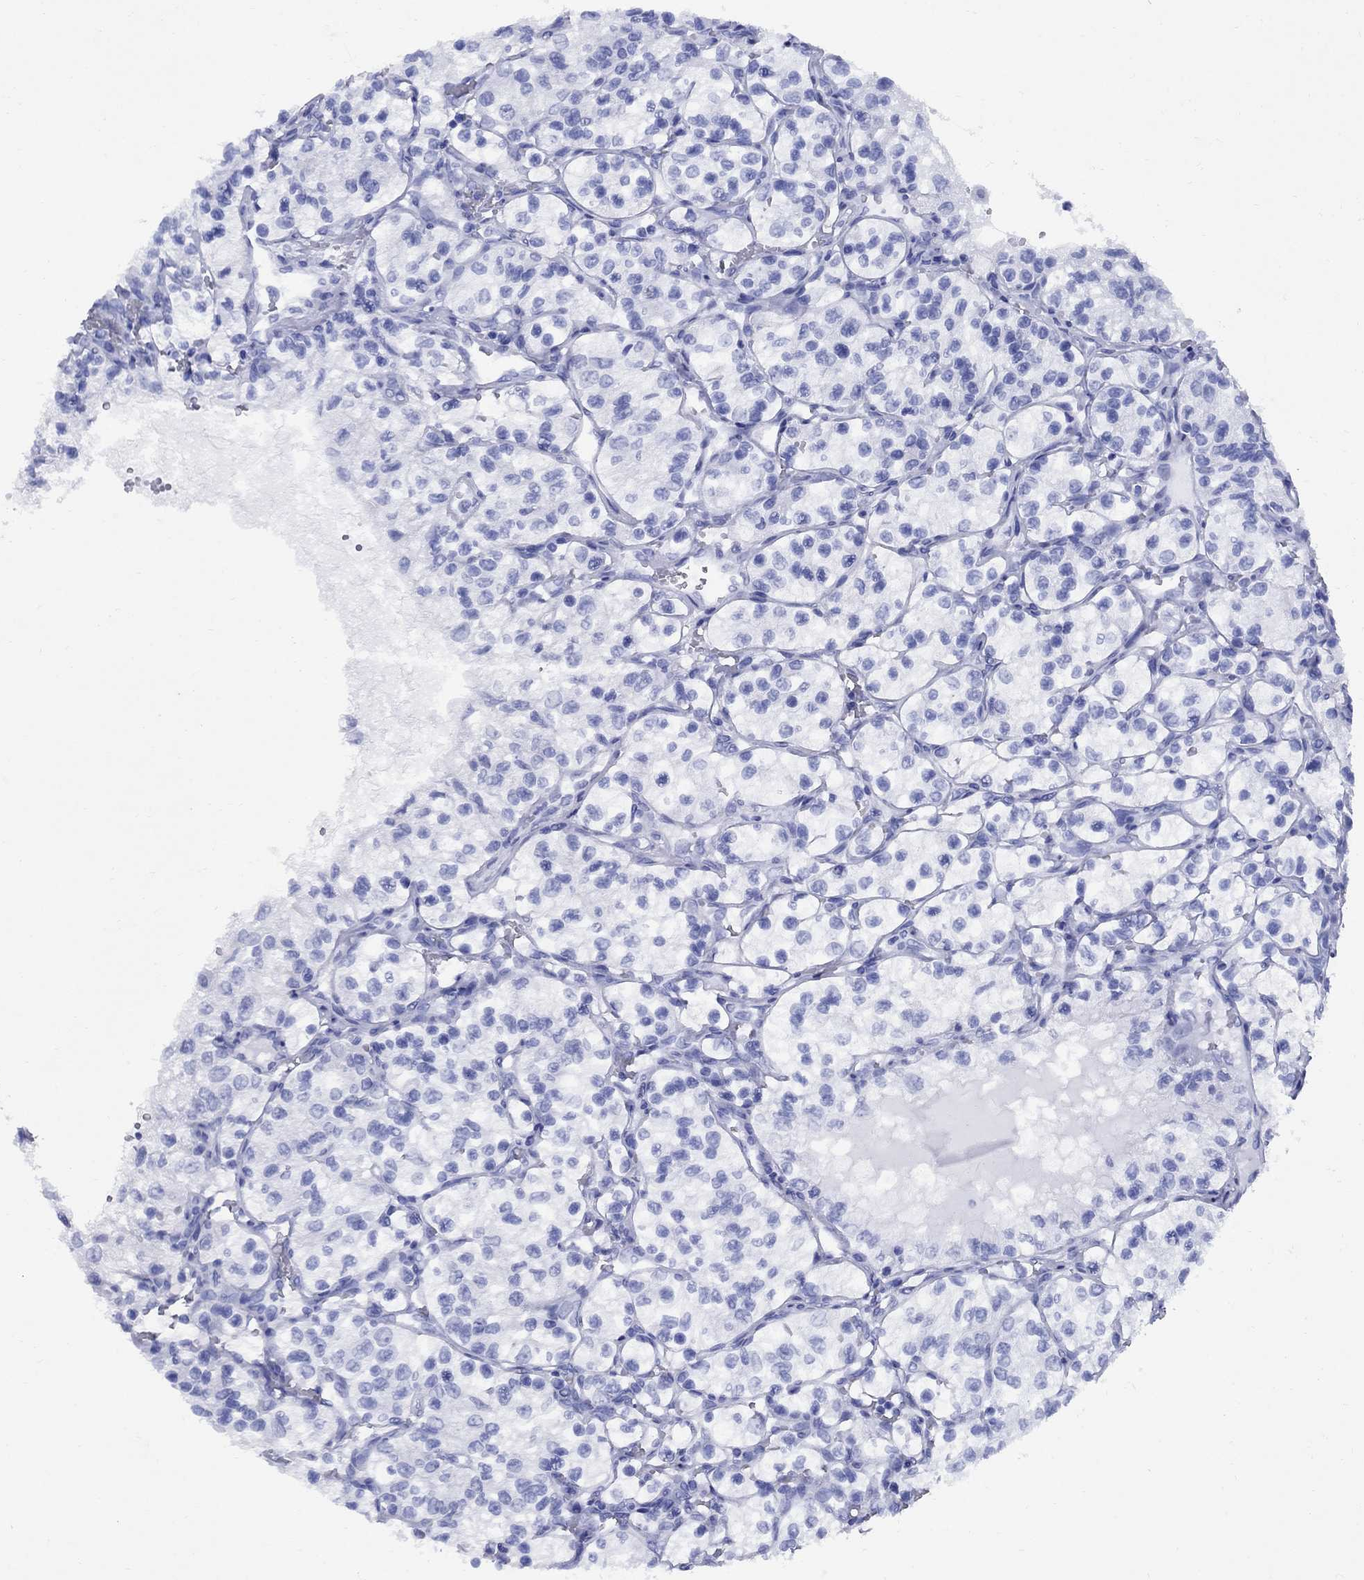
{"staining": {"intensity": "negative", "quantity": "none", "location": "none"}, "tissue": "renal cancer", "cell_type": "Tumor cells", "image_type": "cancer", "snomed": [{"axis": "morphology", "description": "Adenocarcinoma, NOS"}, {"axis": "topography", "description": "Kidney"}], "caption": "Histopathology image shows no protein expression in tumor cells of renal adenocarcinoma tissue.", "gene": "SMCP", "patient": {"sex": "female", "age": 69}}